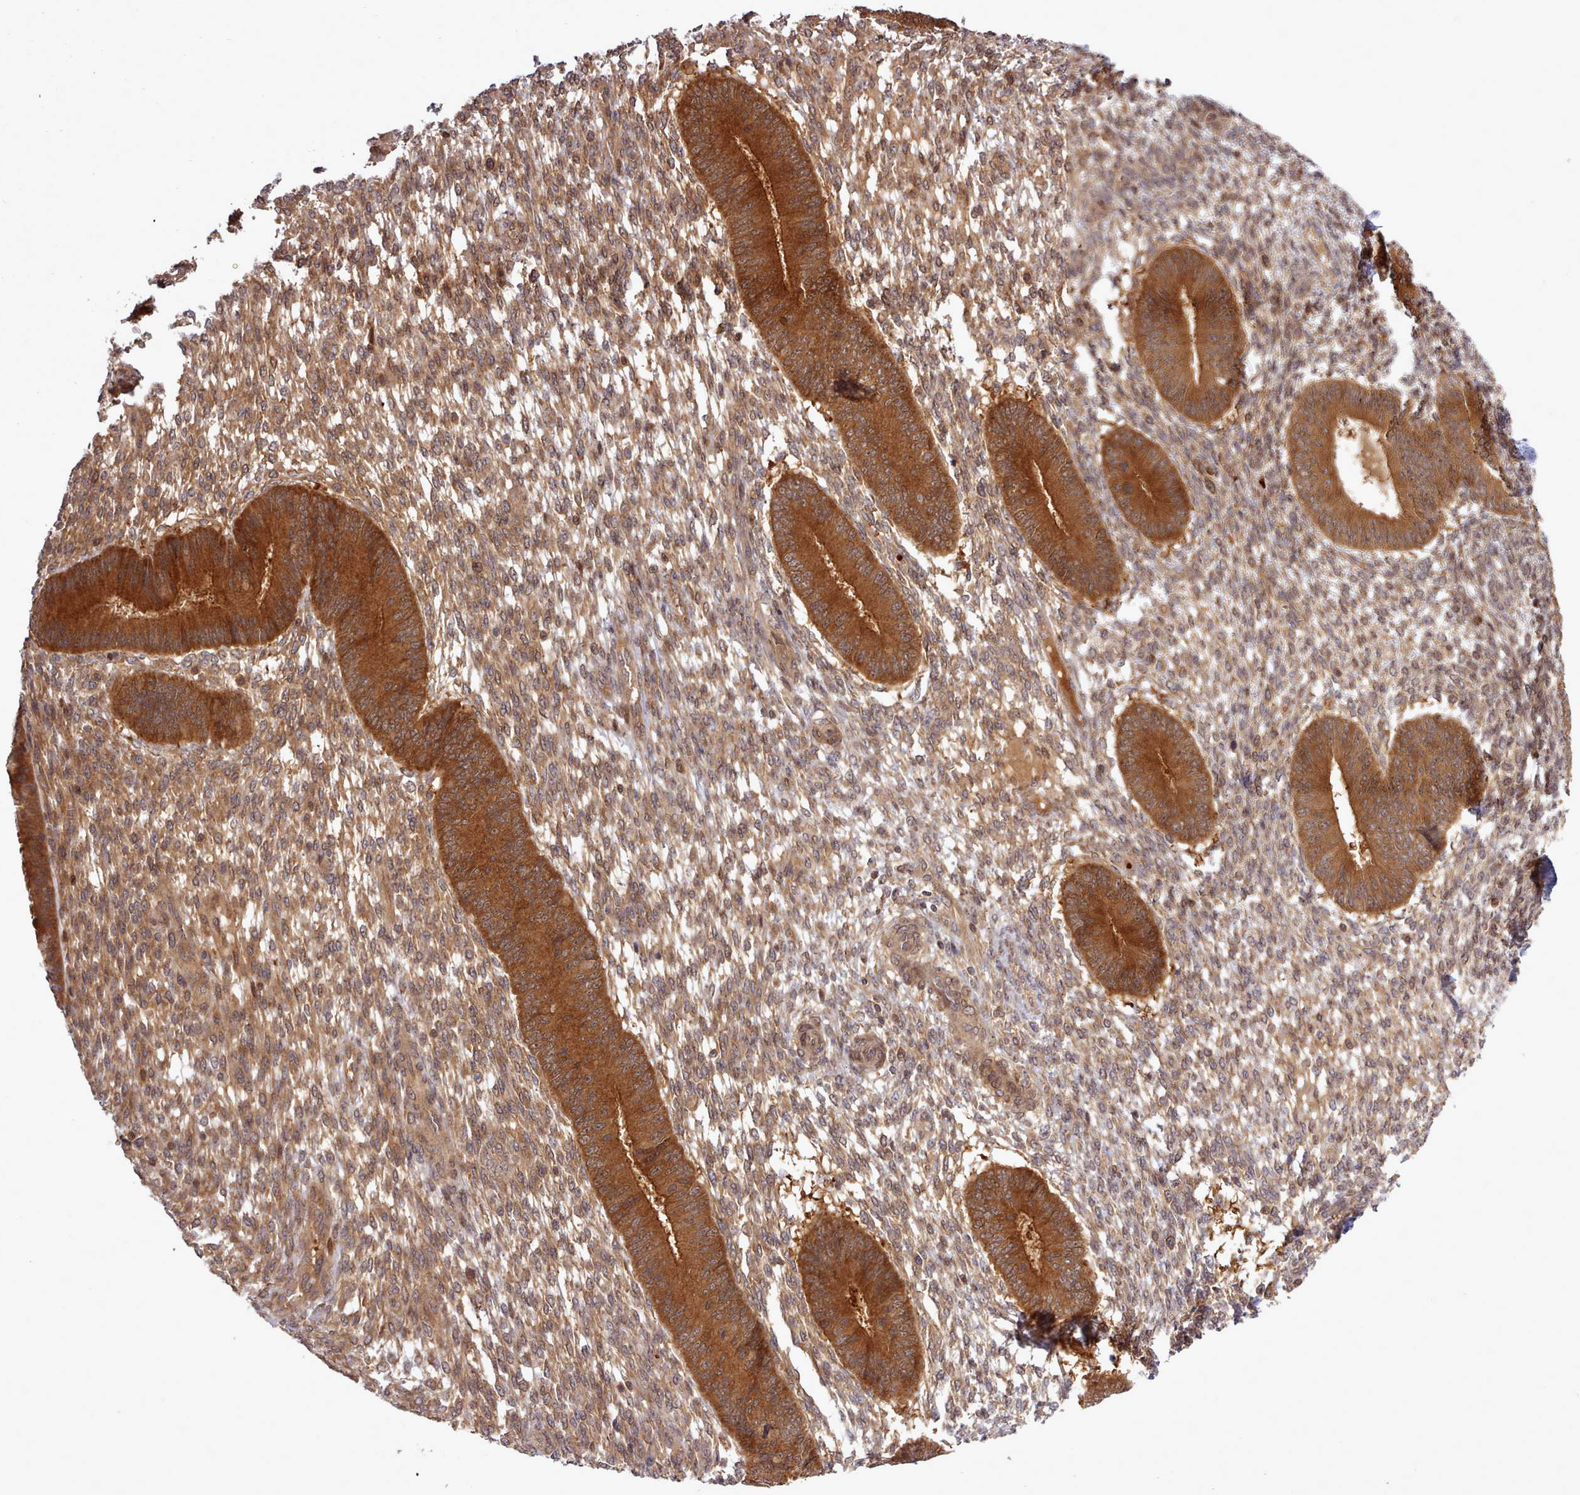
{"staining": {"intensity": "moderate", "quantity": ">75%", "location": "cytoplasmic/membranous"}, "tissue": "endometrium", "cell_type": "Cells in endometrial stroma", "image_type": "normal", "snomed": [{"axis": "morphology", "description": "Normal tissue, NOS"}, {"axis": "topography", "description": "Endometrium"}], "caption": "Cells in endometrial stroma display medium levels of moderate cytoplasmic/membranous positivity in about >75% of cells in normal human endometrium.", "gene": "UBE2G1", "patient": {"sex": "female", "age": 49}}